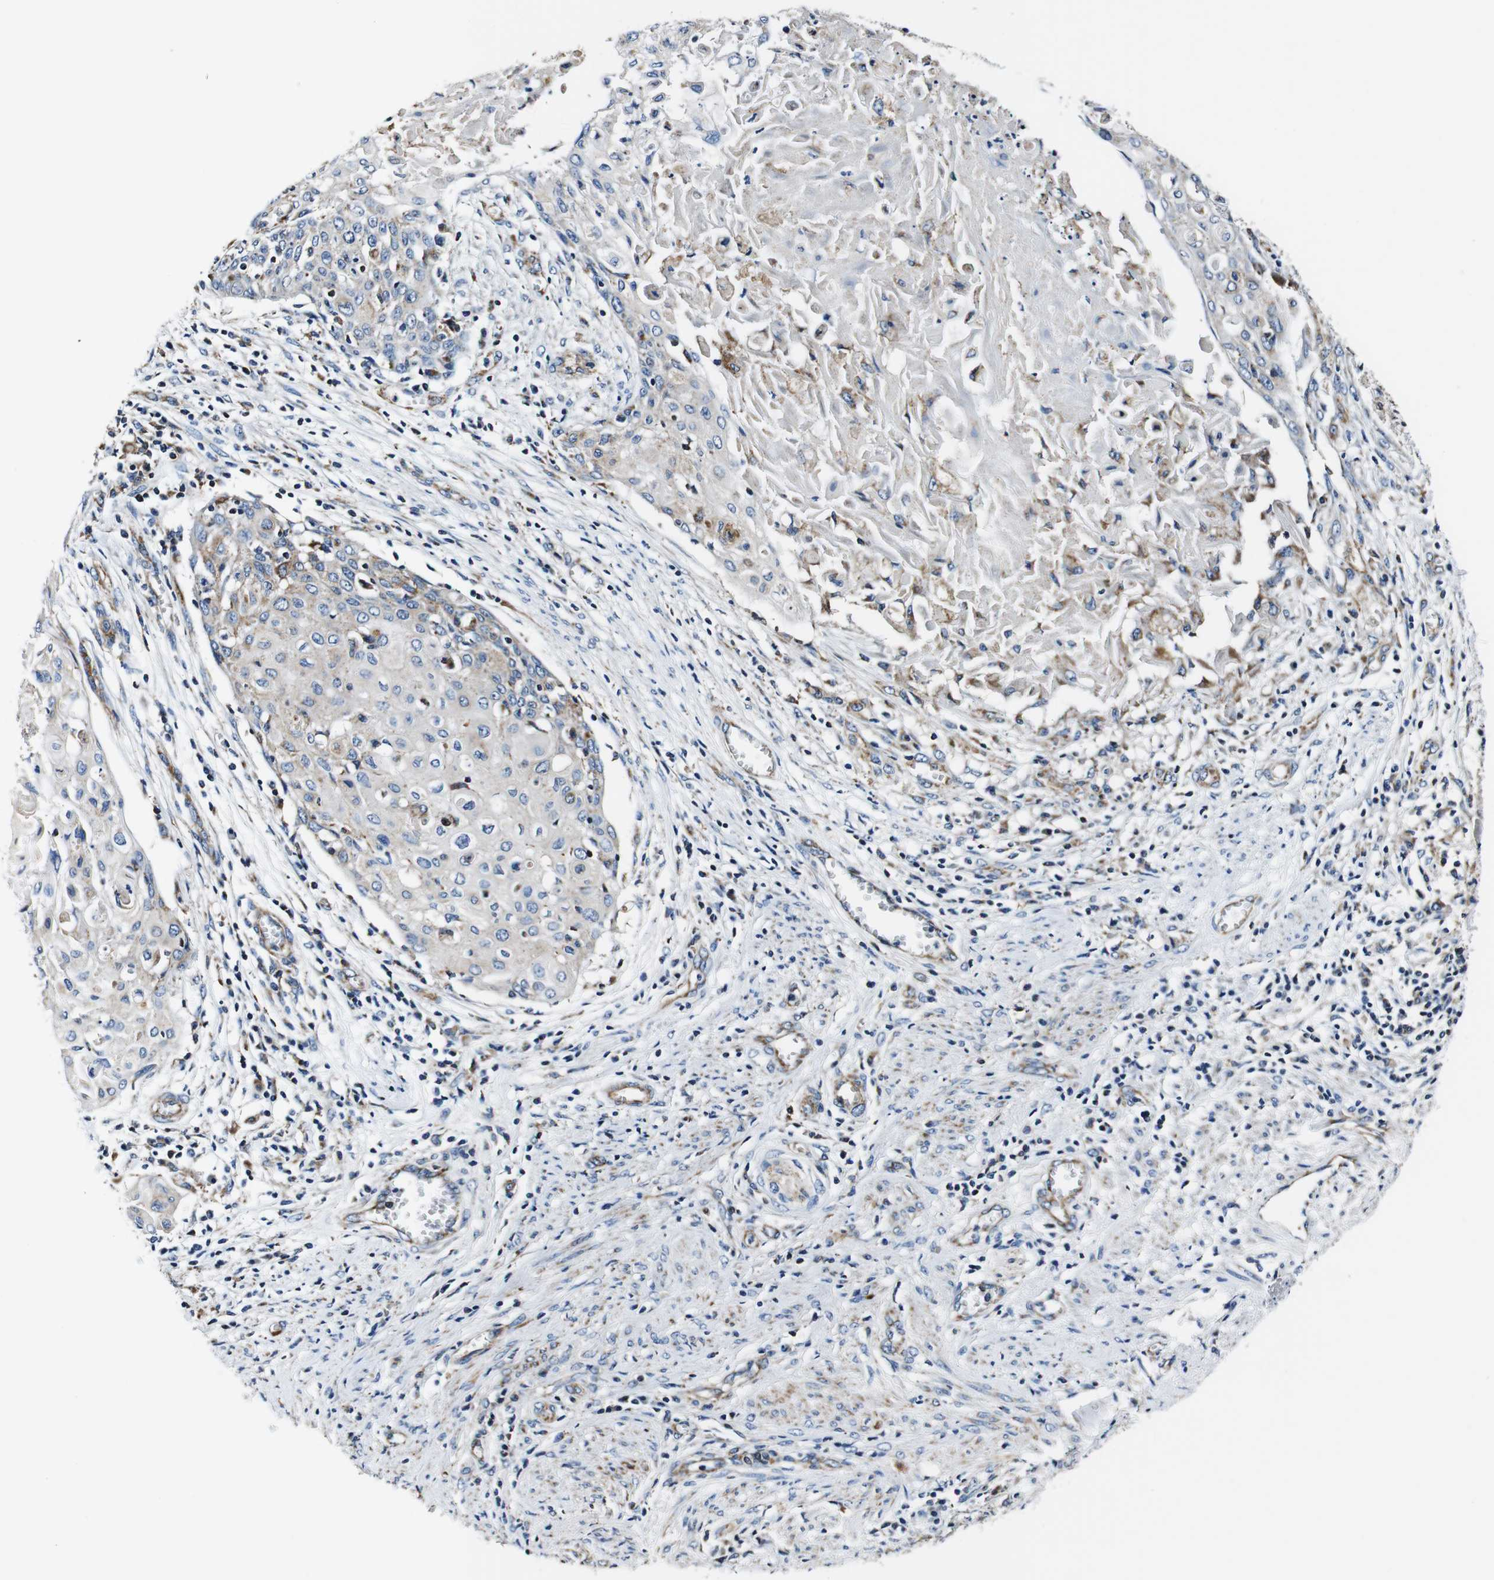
{"staining": {"intensity": "weak", "quantity": "<25%", "location": "cytoplasmic/membranous"}, "tissue": "cervical cancer", "cell_type": "Tumor cells", "image_type": "cancer", "snomed": [{"axis": "morphology", "description": "Squamous cell carcinoma, NOS"}, {"axis": "topography", "description": "Cervix"}], "caption": "IHC of cervical cancer displays no staining in tumor cells.", "gene": "HK1", "patient": {"sex": "female", "age": 39}}